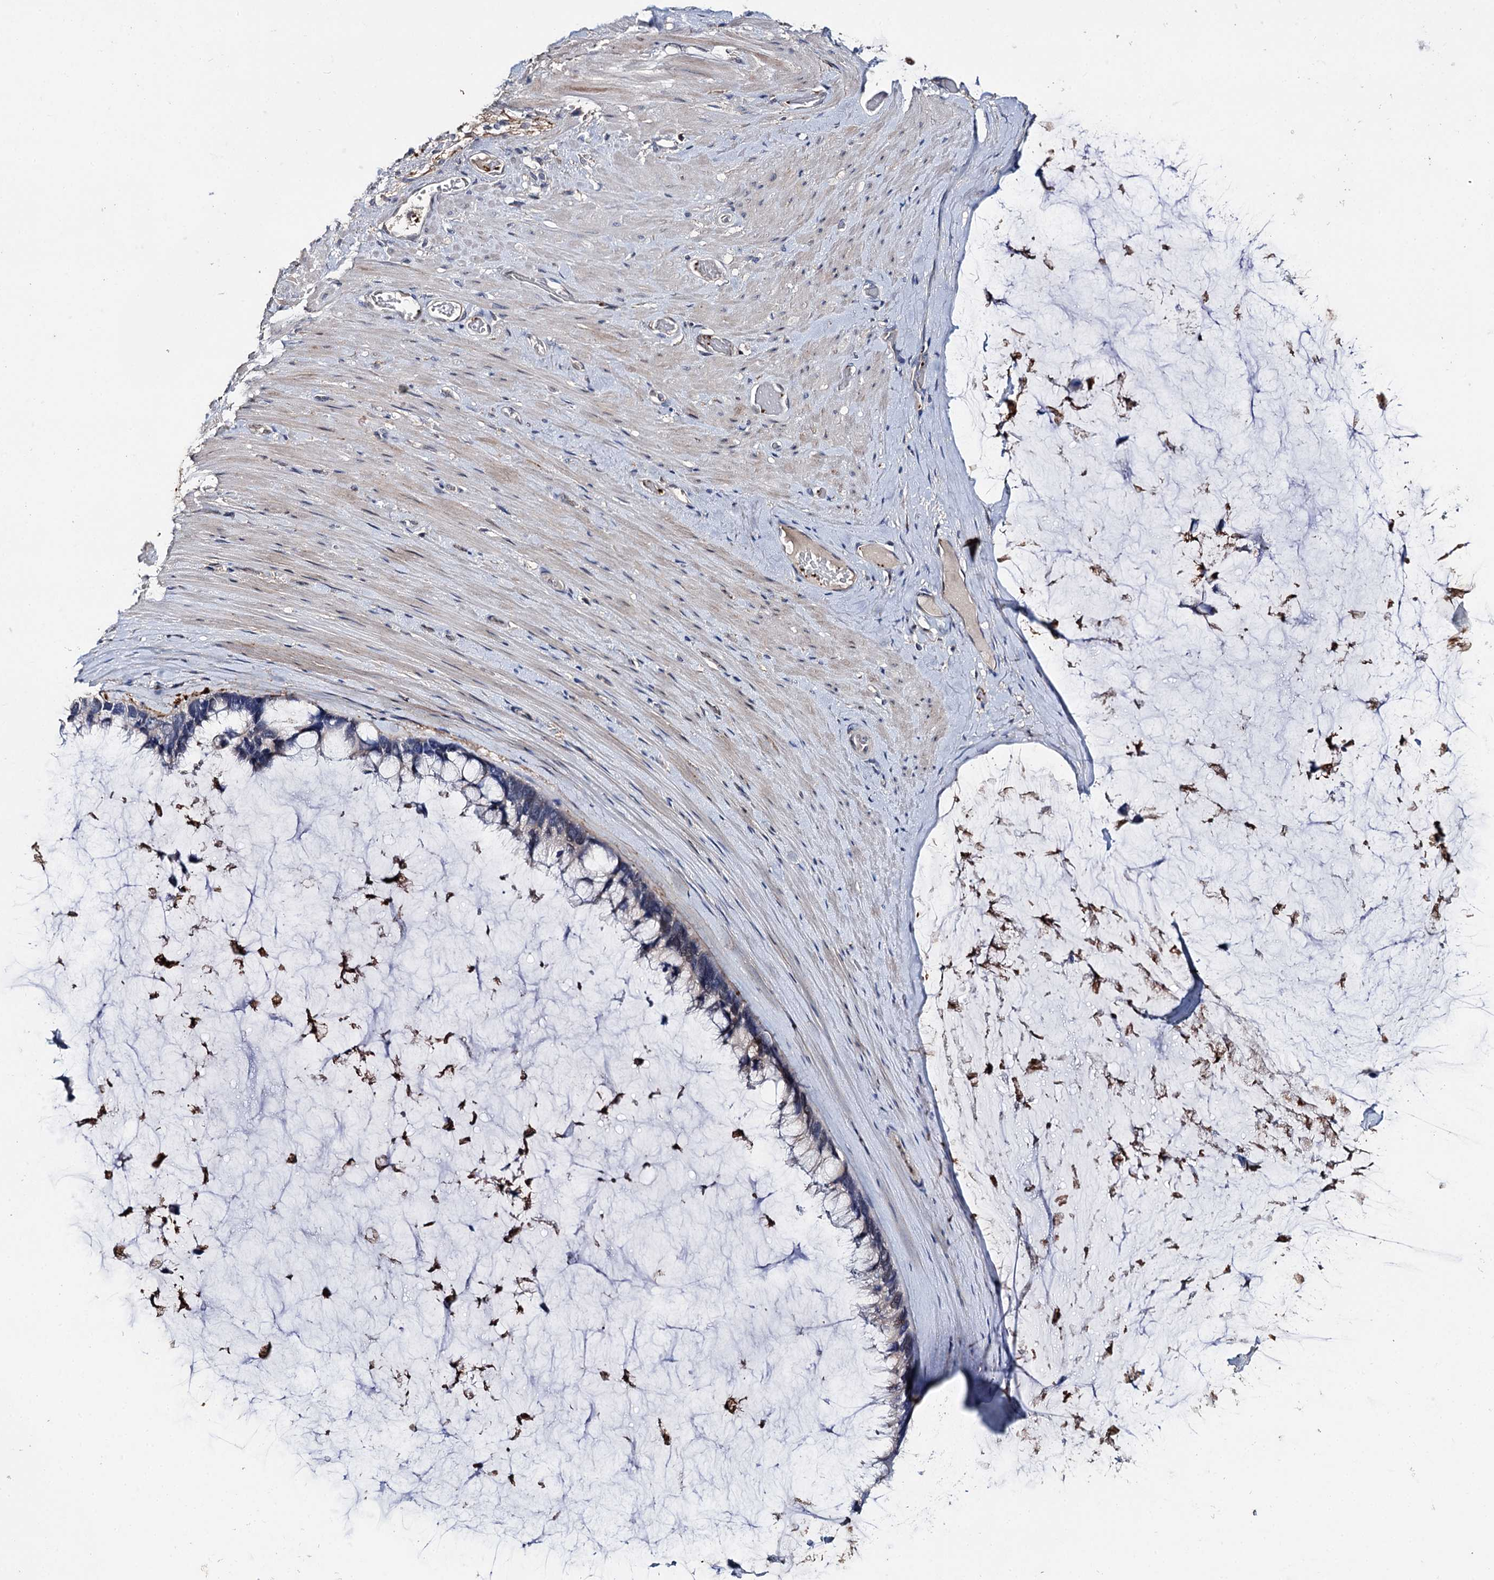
{"staining": {"intensity": "negative", "quantity": "none", "location": "none"}, "tissue": "ovarian cancer", "cell_type": "Tumor cells", "image_type": "cancer", "snomed": [{"axis": "morphology", "description": "Cystadenocarcinoma, mucinous, NOS"}, {"axis": "topography", "description": "Ovary"}], "caption": "Ovarian mucinous cystadenocarcinoma stained for a protein using immunohistochemistry (IHC) displays no staining tumor cells.", "gene": "DNAH6", "patient": {"sex": "female", "age": 39}}